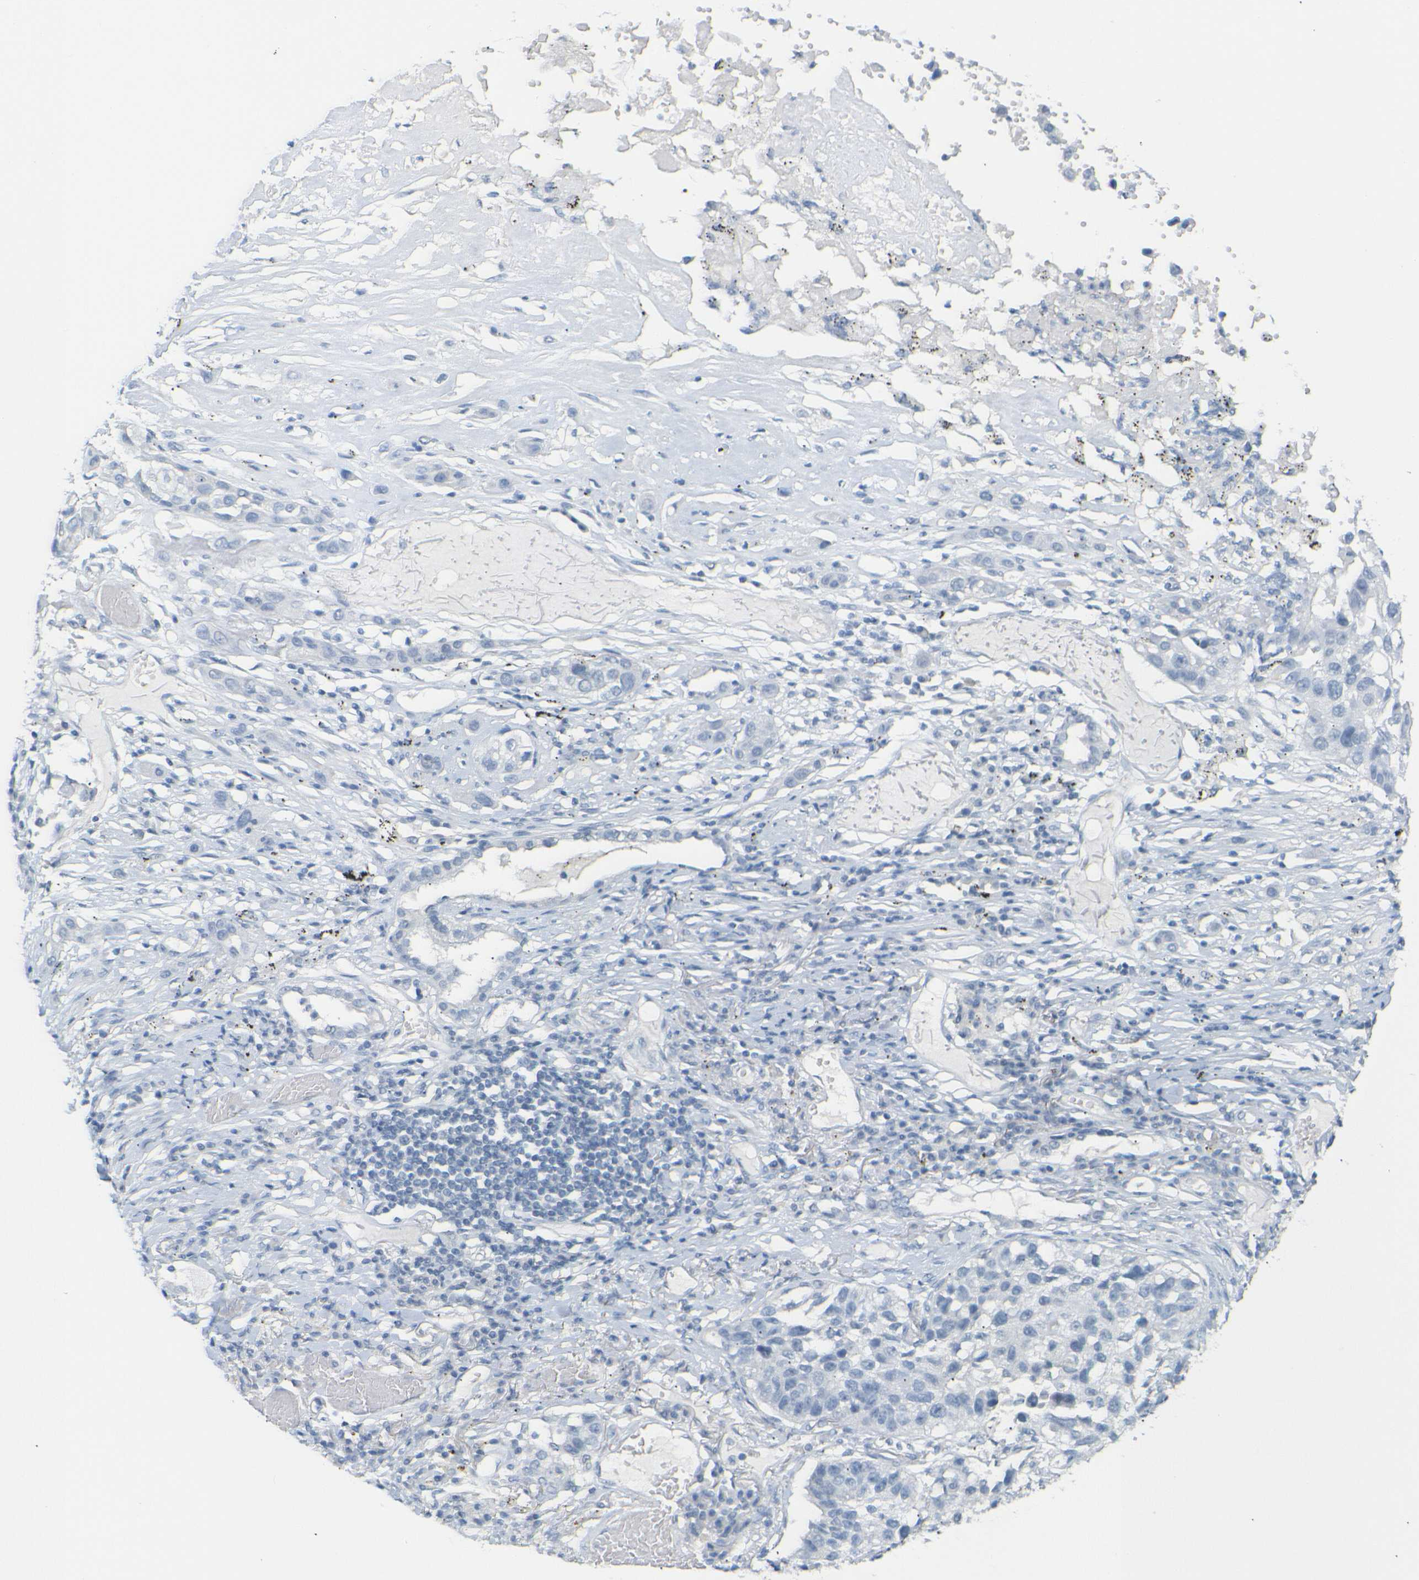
{"staining": {"intensity": "negative", "quantity": "none", "location": "none"}, "tissue": "lung cancer", "cell_type": "Tumor cells", "image_type": "cancer", "snomed": [{"axis": "morphology", "description": "Squamous cell carcinoma, NOS"}, {"axis": "topography", "description": "Lung"}], "caption": "Immunohistochemistry histopathology image of lung cancer stained for a protein (brown), which demonstrates no staining in tumor cells.", "gene": "OPN1SW", "patient": {"sex": "male", "age": 71}}